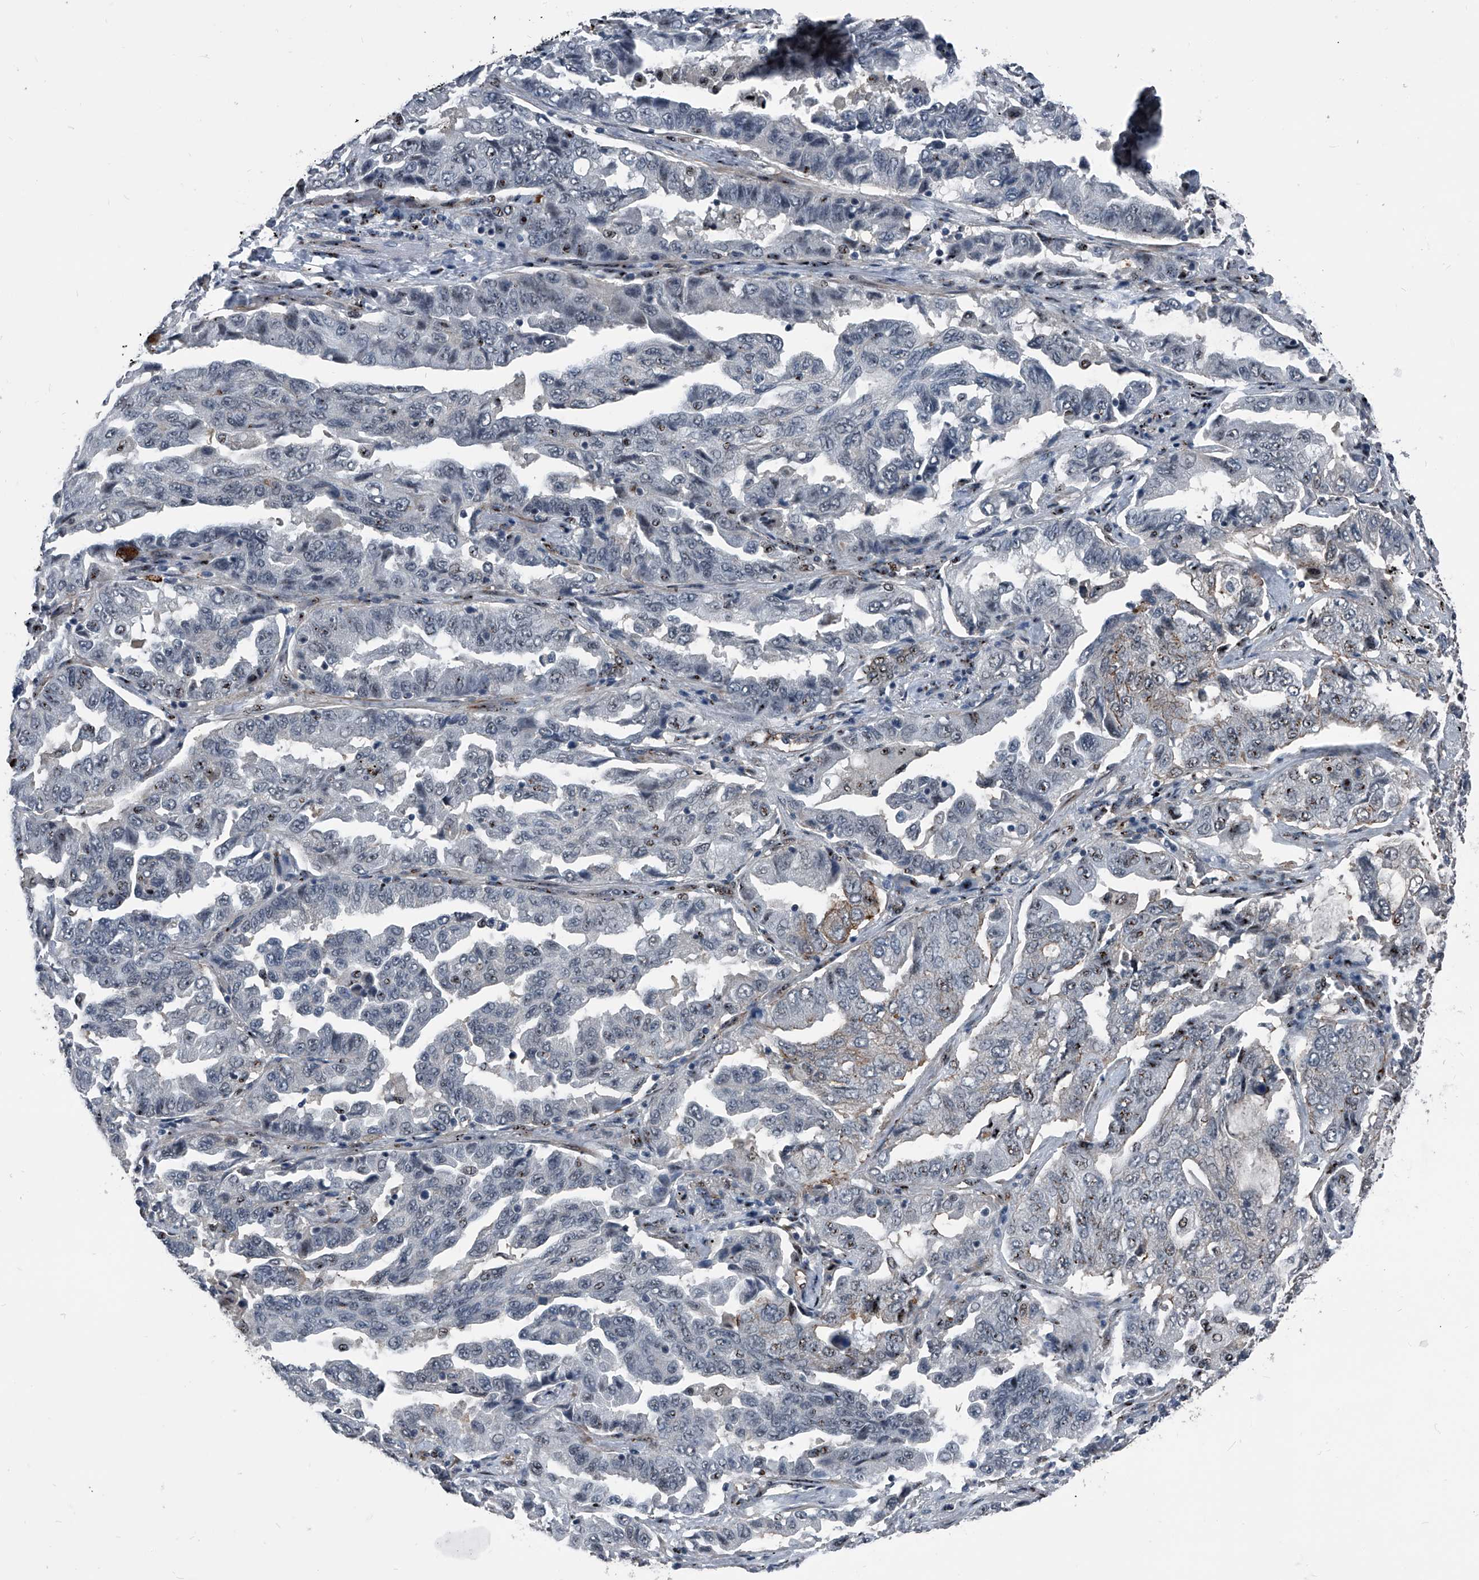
{"staining": {"intensity": "moderate", "quantity": "<25%", "location": "nuclear"}, "tissue": "lung cancer", "cell_type": "Tumor cells", "image_type": "cancer", "snomed": [{"axis": "morphology", "description": "Adenocarcinoma, NOS"}, {"axis": "topography", "description": "Lung"}], "caption": "Protein analysis of lung cancer (adenocarcinoma) tissue shows moderate nuclear positivity in approximately <25% of tumor cells.", "gene": "MEN1", "patient": {"sex": "female", "age": 51}}